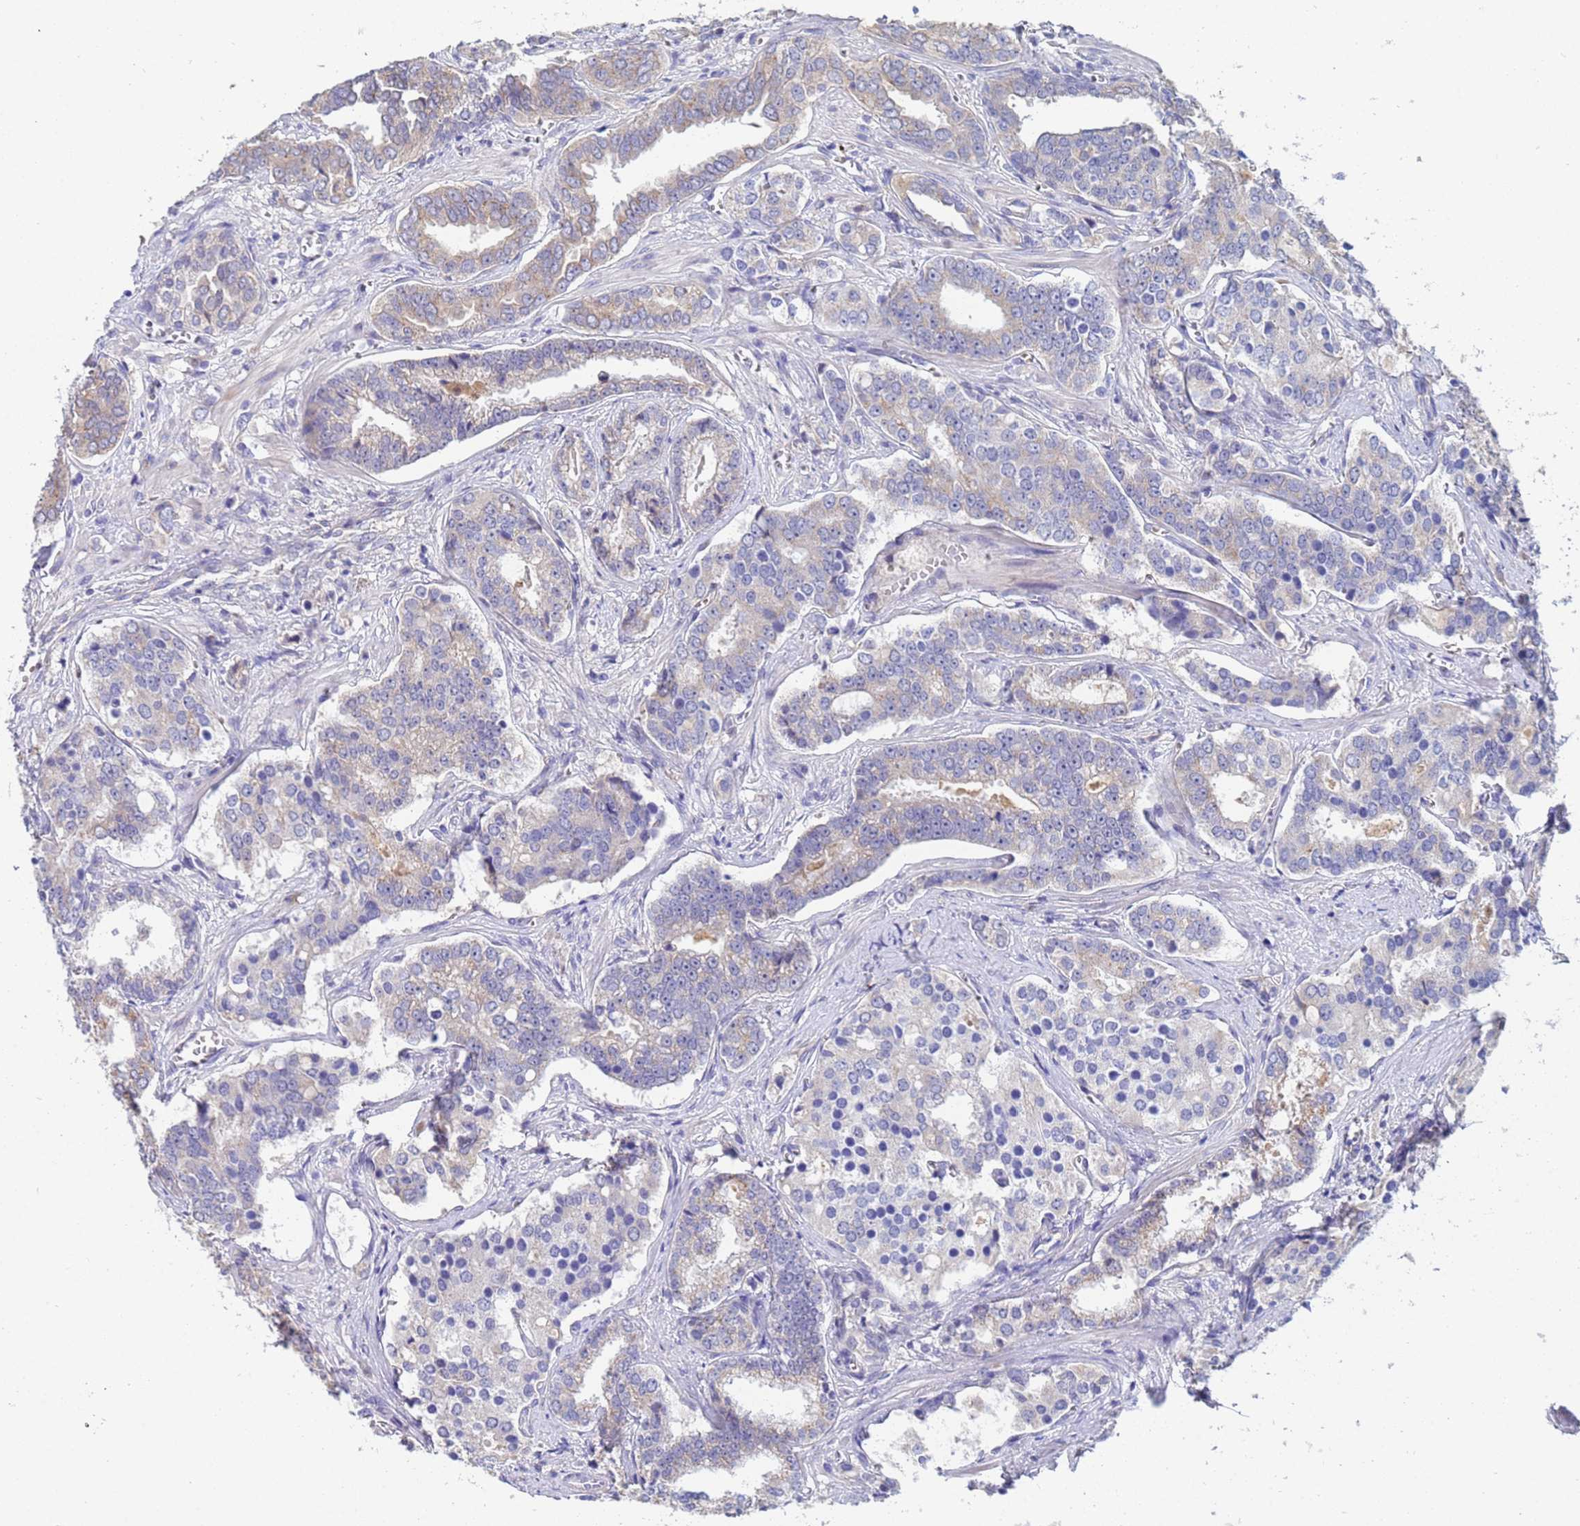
{"staining": {"intensity": "weak", "quantity": "25%-75%", "location": "cytoplasmic/membranous"}, "tissue": "prostate cancer", "cell_type": "Tumor cells", "image_type": "cancer", "snomed": [{"axis": "morphology", "description": "Adenocarcinoma, High grade"}, {"axis": "topography", "description": "Prostate"}], "caption": "Tumor cells exhibit weak cytoplasmic/membranous staining in about 25%-75% of cells in prostate adenocarcinoma (high-grade).", "gene": "IHO1", "patient": {"sex": "male", "age": 67}}